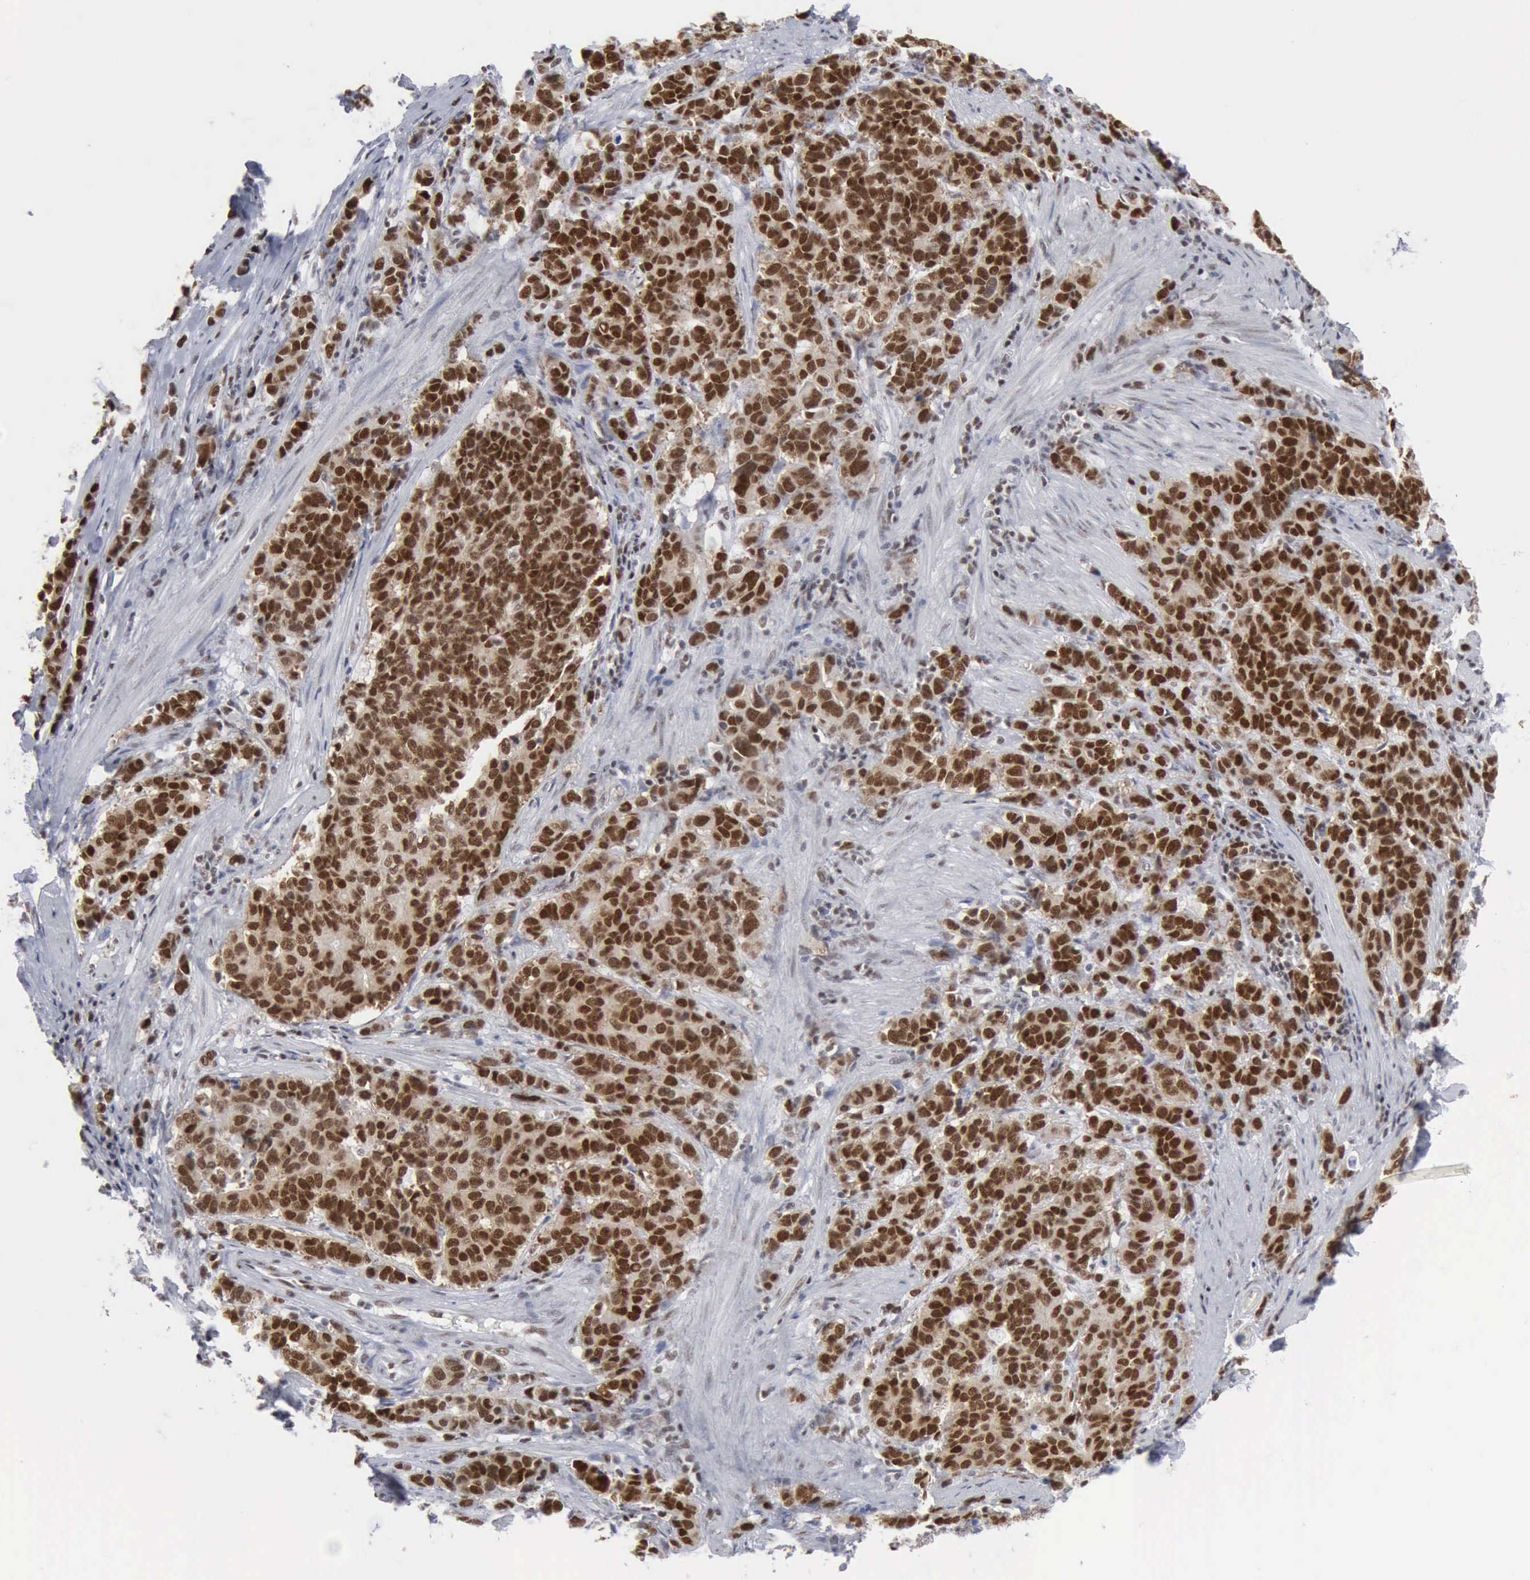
{"staining": {"intensity": "strong", "quantity": ">75%", "location": "nuclear"}, "tissue": "stomach cancer", "cell_type": "Tumor cells", "image_type": "cancer", "snomed": [{"axis": "morphology", "description": "Adenocarcinoma, NOS"}, {"axis": "topography", "description": "Stomach, upper"}], "caption": "Tumor cells reveal high levels of strong nuclear positivity in approximately >75% of cells in stomach adenocarcinoma.", "gene": "XPA", "patient": {"sex": "male", "age": 71}}